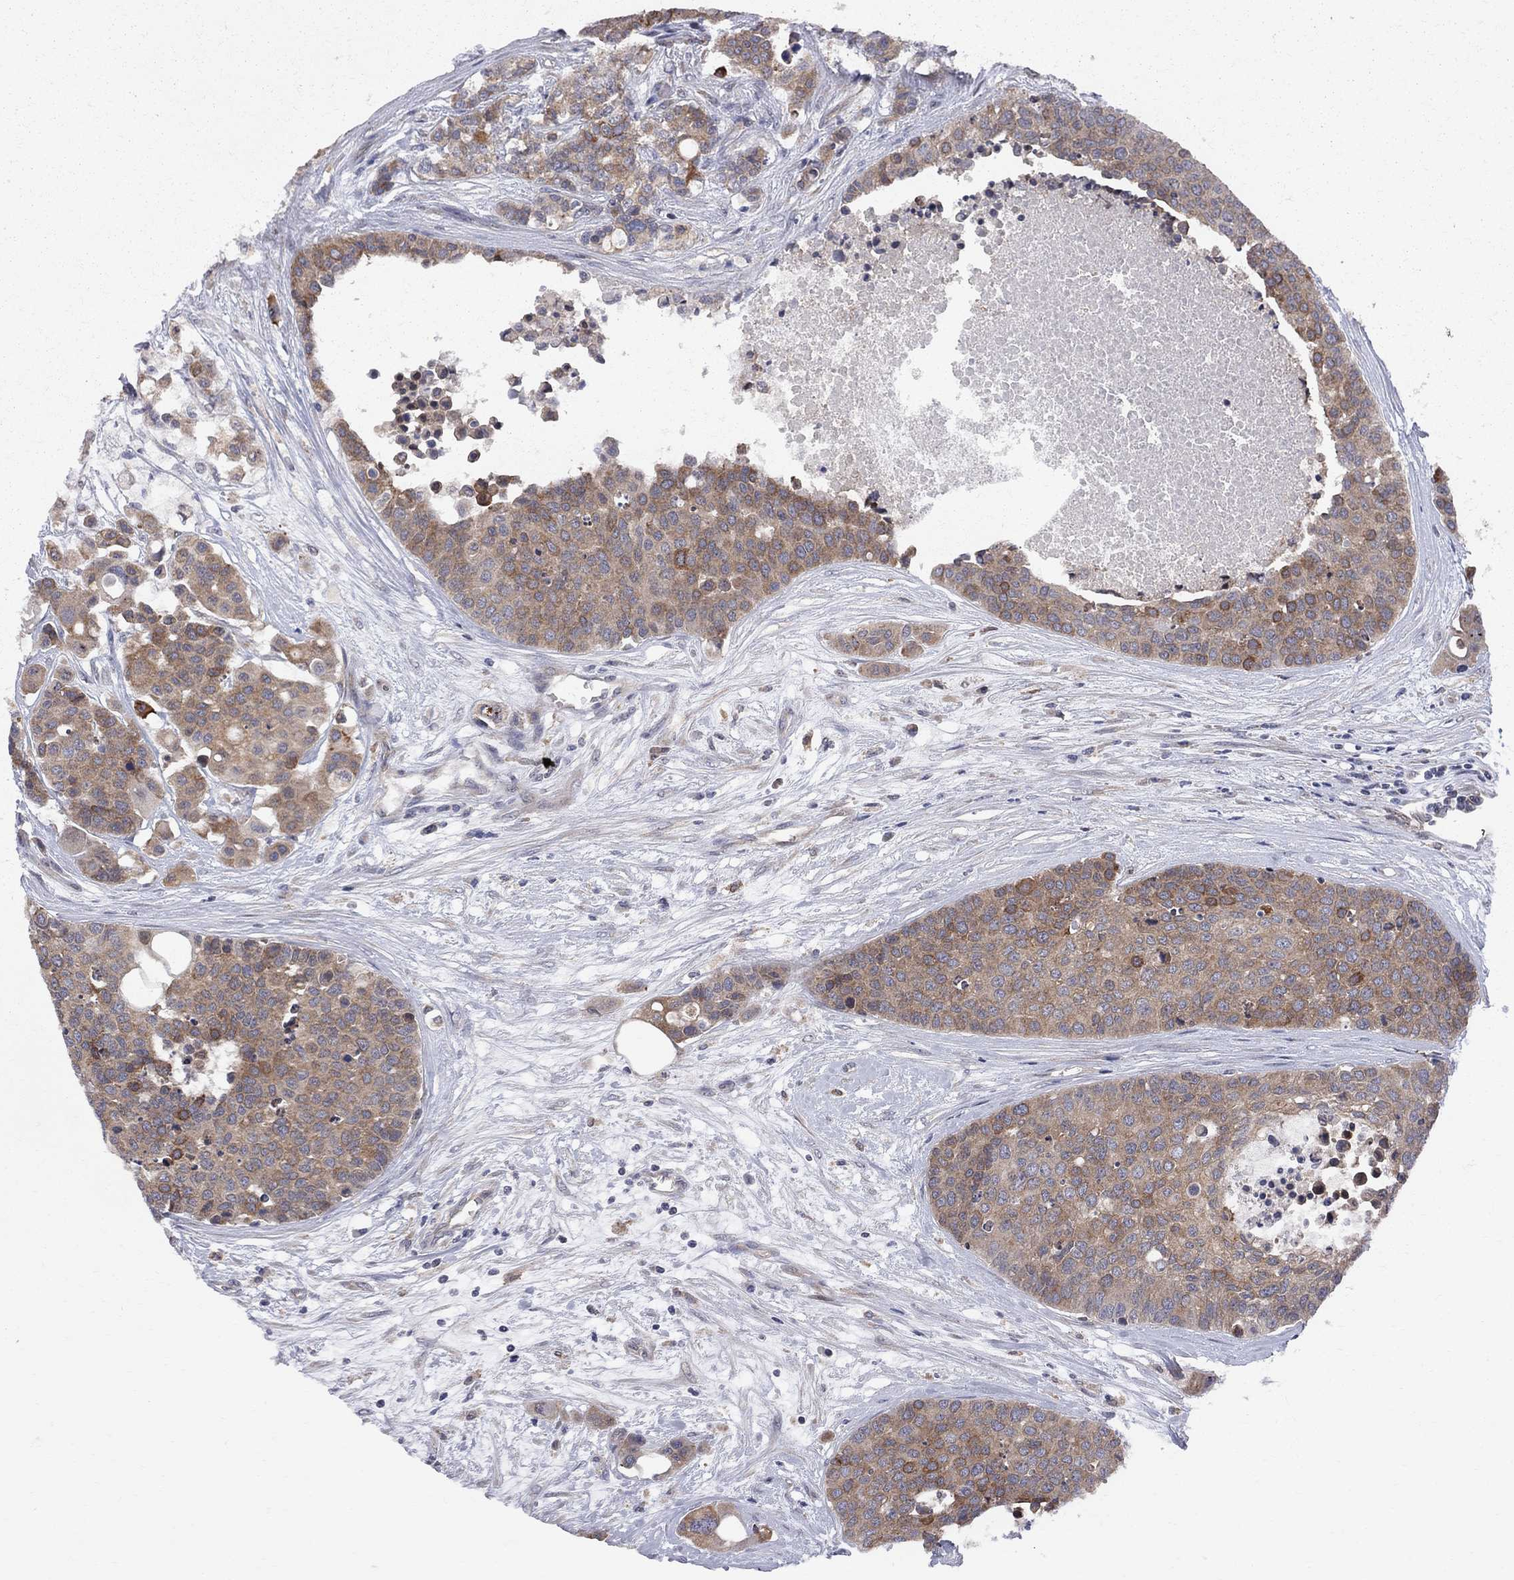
{"staining": {"intensity": "moderate", "quantity": ">75%", "location": "cytoplasmic/membranous"}, "tissue": "carcinoid", "cell_type": "Tumor cells", "image_type": "cancer", "snomed": [{"axis": "morphology", "description": "Carcinoid, malignant, NOS"}, {"axis": "topography", "description": "Colon"}], "caption": "Immunohistochemistry (IHC) photomicrograph of carcinoid stained for a protein (brown), which exhibits medium levels of moderate cytoplasmic/membranous staining in about >75% of tumor cells.", "gene": "CNOT11", "patient": {"sex": "male", "age": 81}}